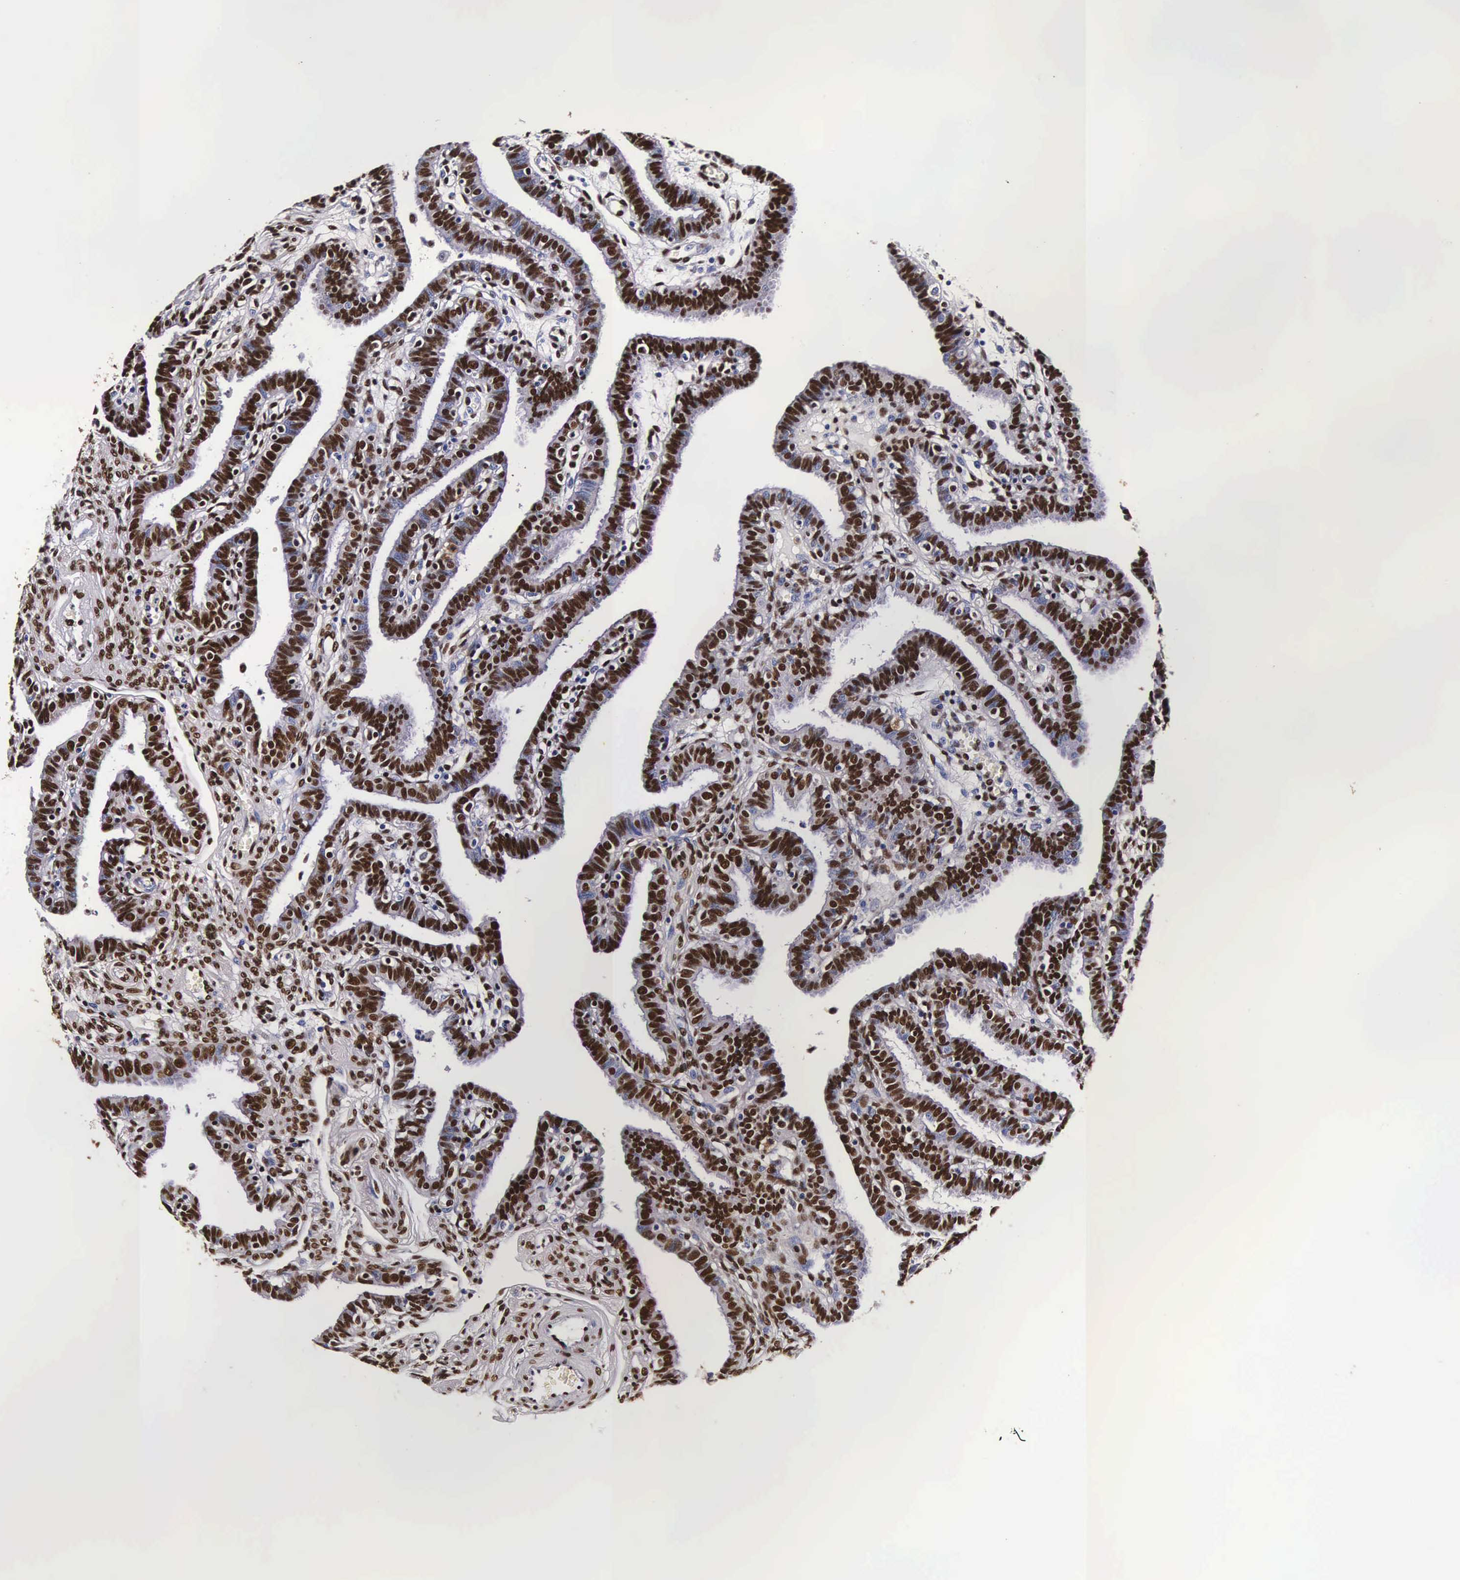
{"staining": {"intensity": "strong", "quantity": ">75%", "location": "nuclear"}, "tissue": "fallopian tube", "cell_type": "Glandular cells", "image_type": "normal", "snomed": [{"axis": "morphology", "description": "Normal tissue, NOS"}, {"axis": "topography", "description": "Fallopian tube"}], "caption": "DAB (3,3'-diaminobenzidine) immunohistochemical staining of unremarkable human fallopian tube demonstrates strong nuclear protein staining in about >75% of glandular cells.", "gene": "BCL2L2", "patient": {"sex": "female", "age": 41}}